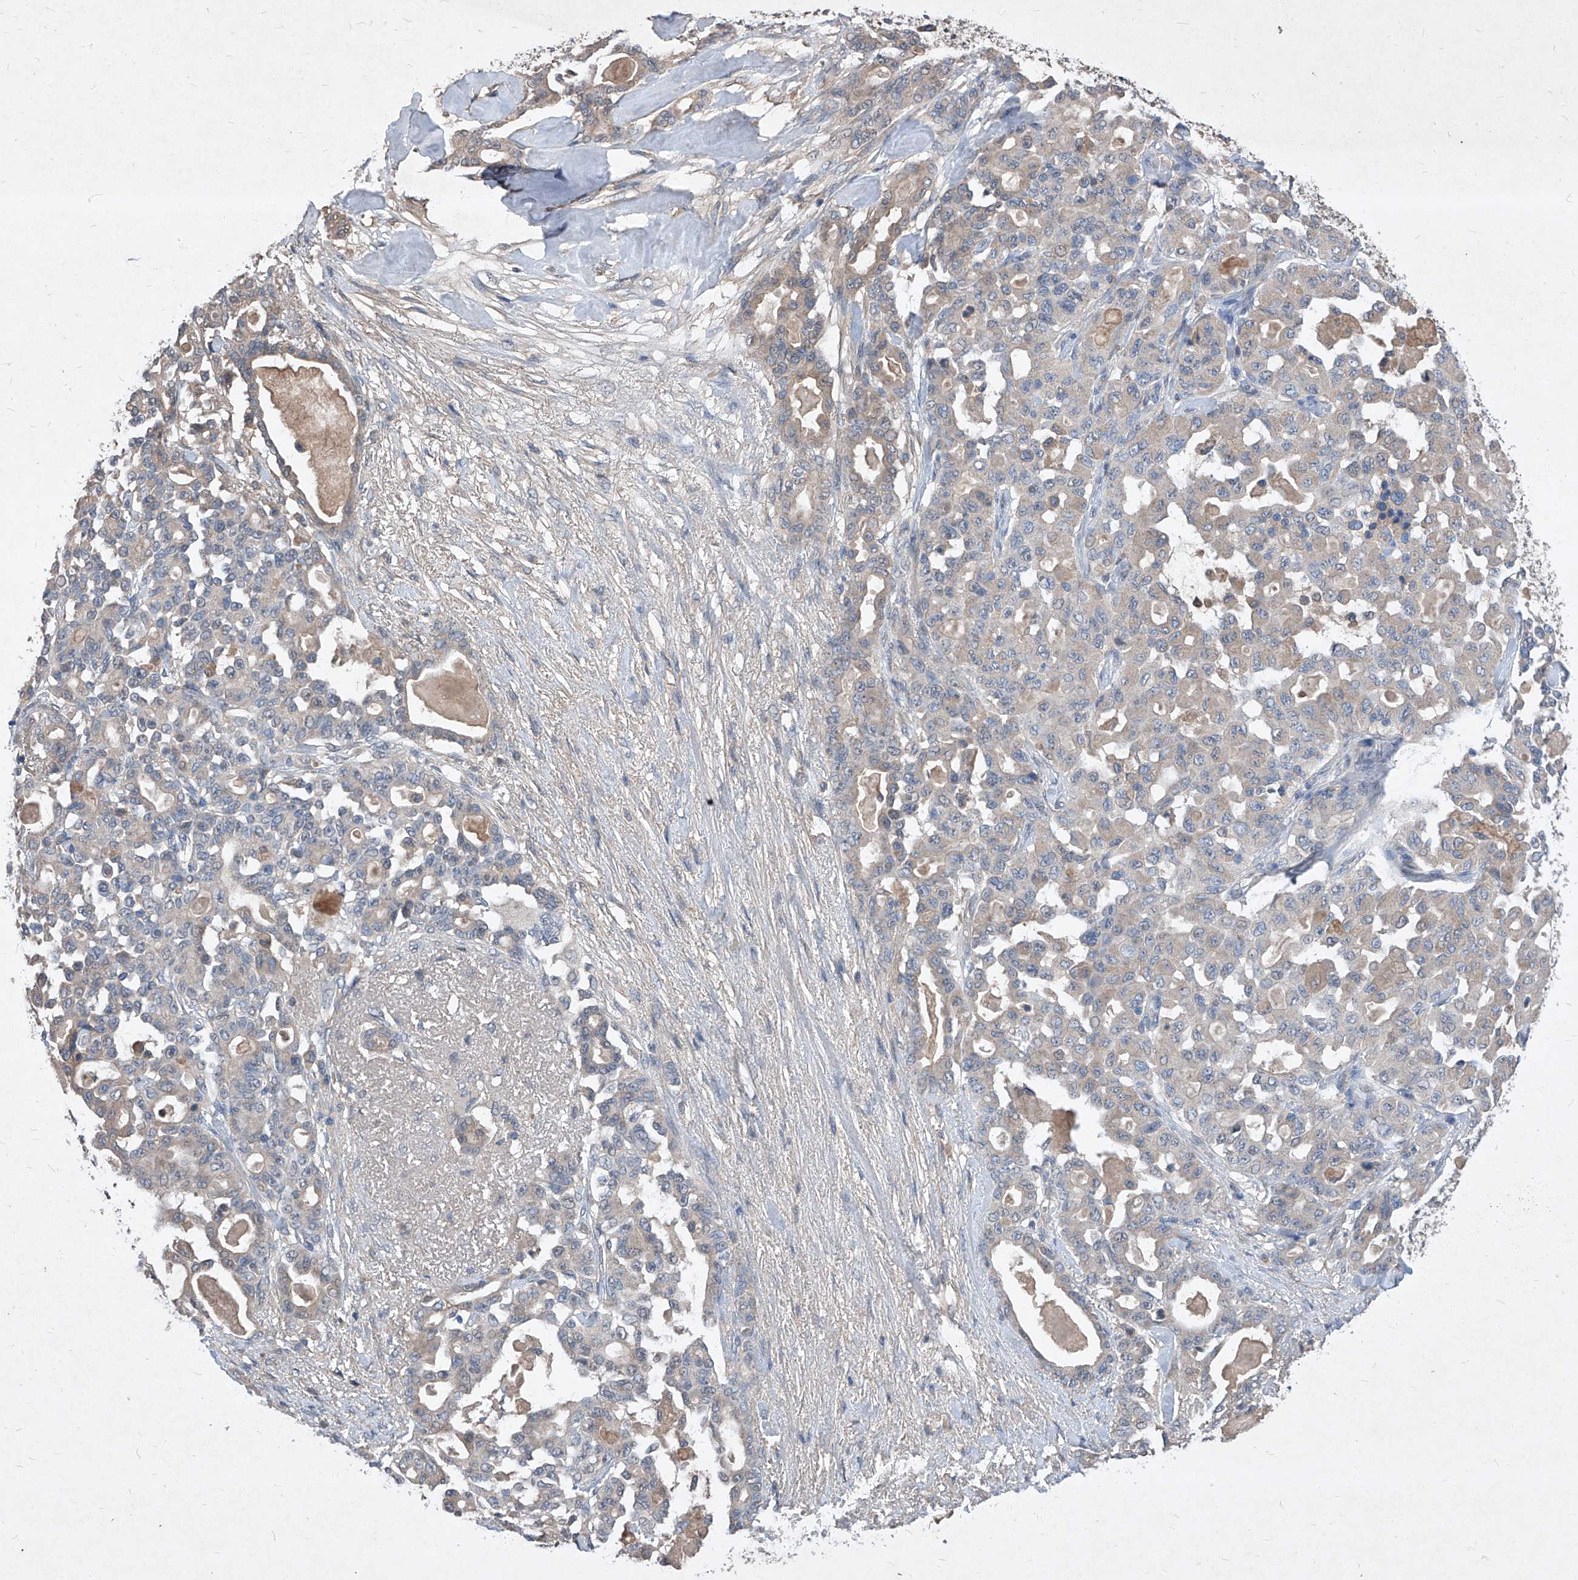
{"staining": {"intensity": "weak", "quantity": "25%-75%", "location": "cytoplasmic/membranous"}, "tissue": "pancreatic cancer", "cell_type": "Tumor cells", "image_type": "cancer", "snomed": [{"axis": "morphology", "description": "Adenocarcinoma, NOS"}, {"axis": "topography", "description": "Pancreas"}], "caption": "Tumor cells show low levels of weak cytoplasmic/membranous staining in about 25%-75% of cells in pancreatic cancer.", "gene": "SYNGR1", "patient": {"sex": "male", "age": 63}}